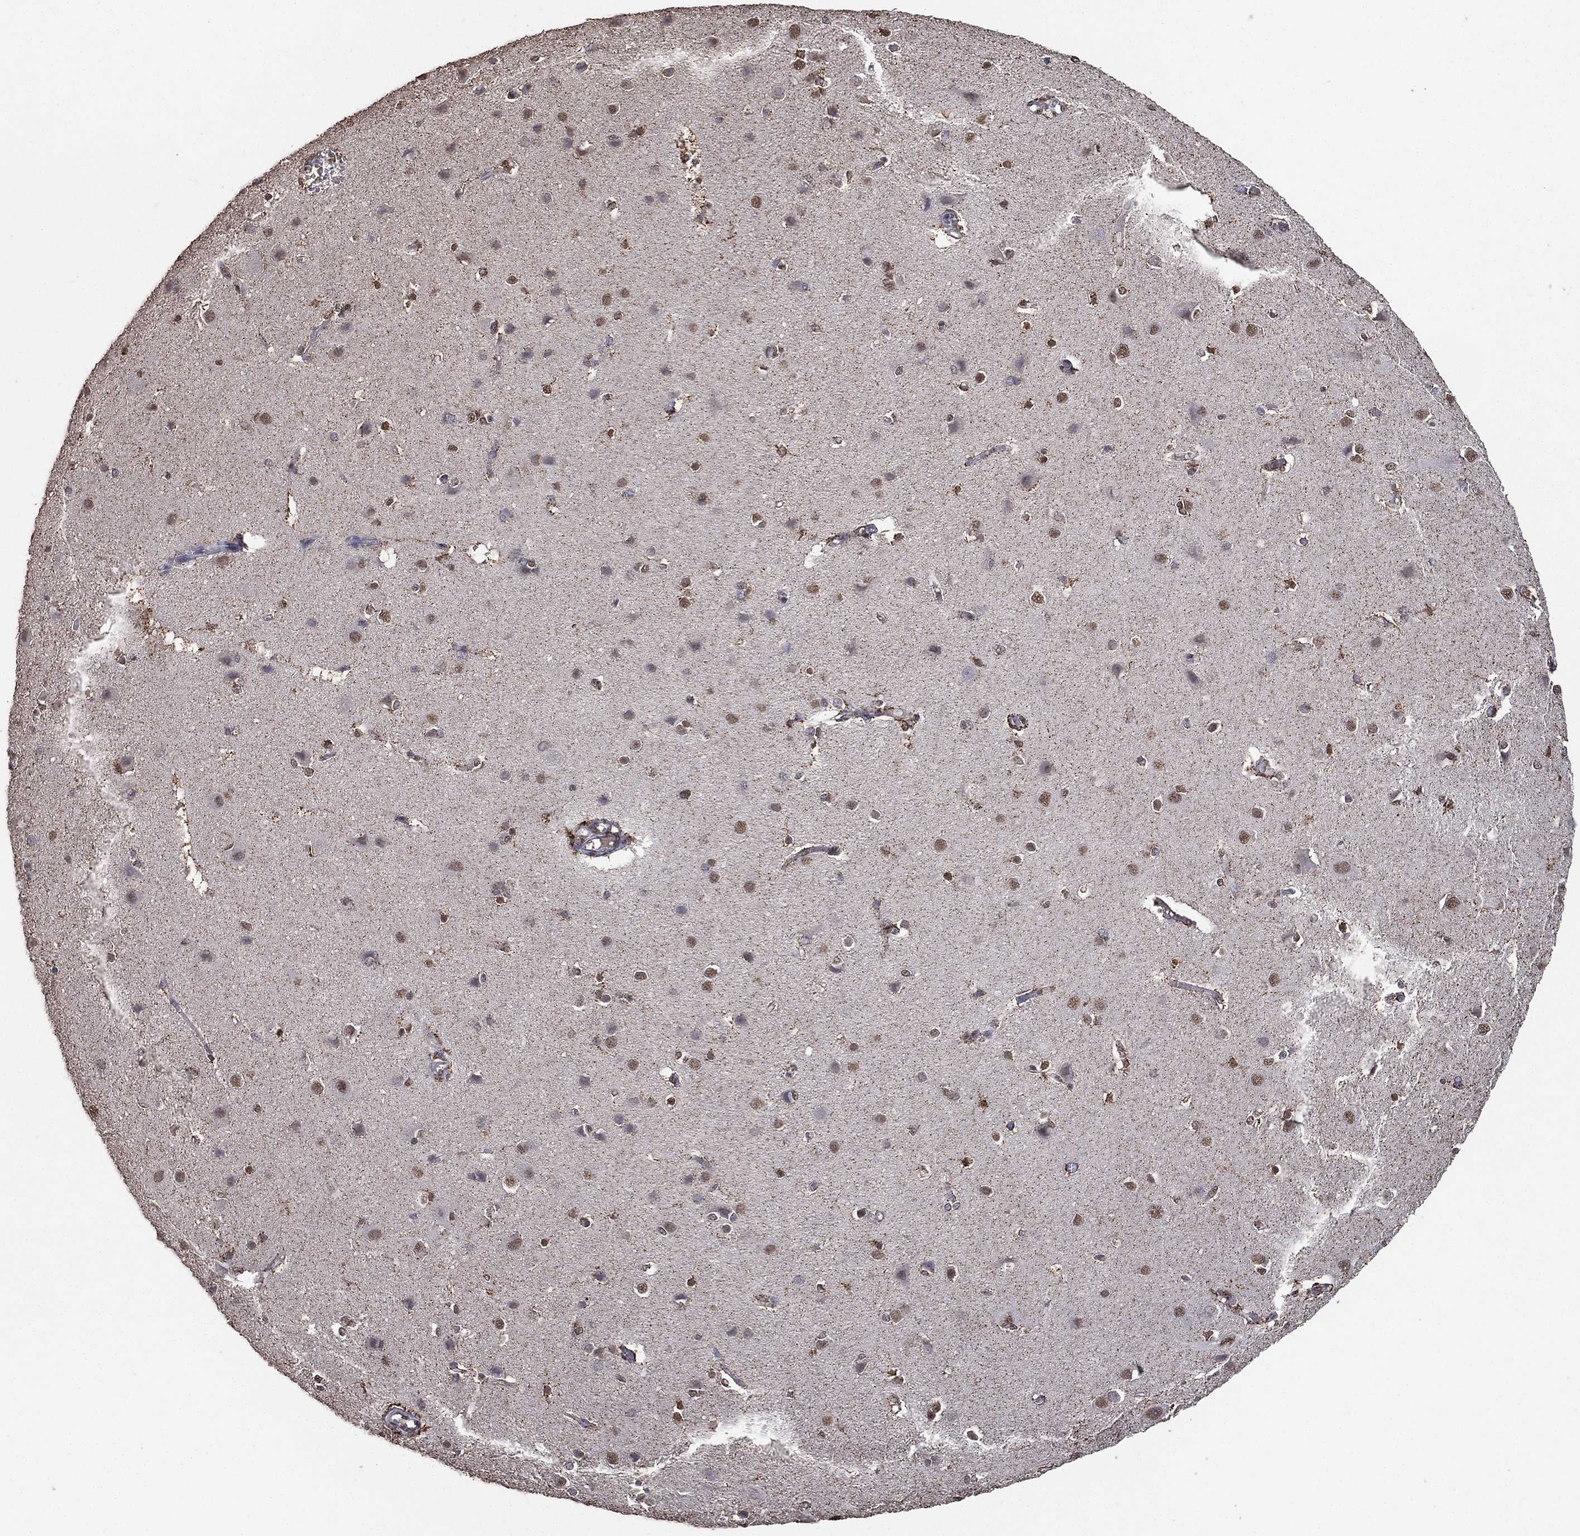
{"staining": {"intensity": "negative", "quantity": "none", "location": "none"}, "tissue": "cerebral cortex", "cell_type": "Endothelial cells", "image_type": "normal", "snomed": [{"axis": "morphology", "description": "Normal tissue, NOS"}, {"axis": "topography", "description": "Cerebral cortex"}], "caption": "High power microscopy photomicrograph of an IHC photomicrograph of normal cerebral cortex, revealing no significant positivity in endothelial cells.", "gene": "ALDH7A1", "patient": {"sex": "male", "age": 37}}